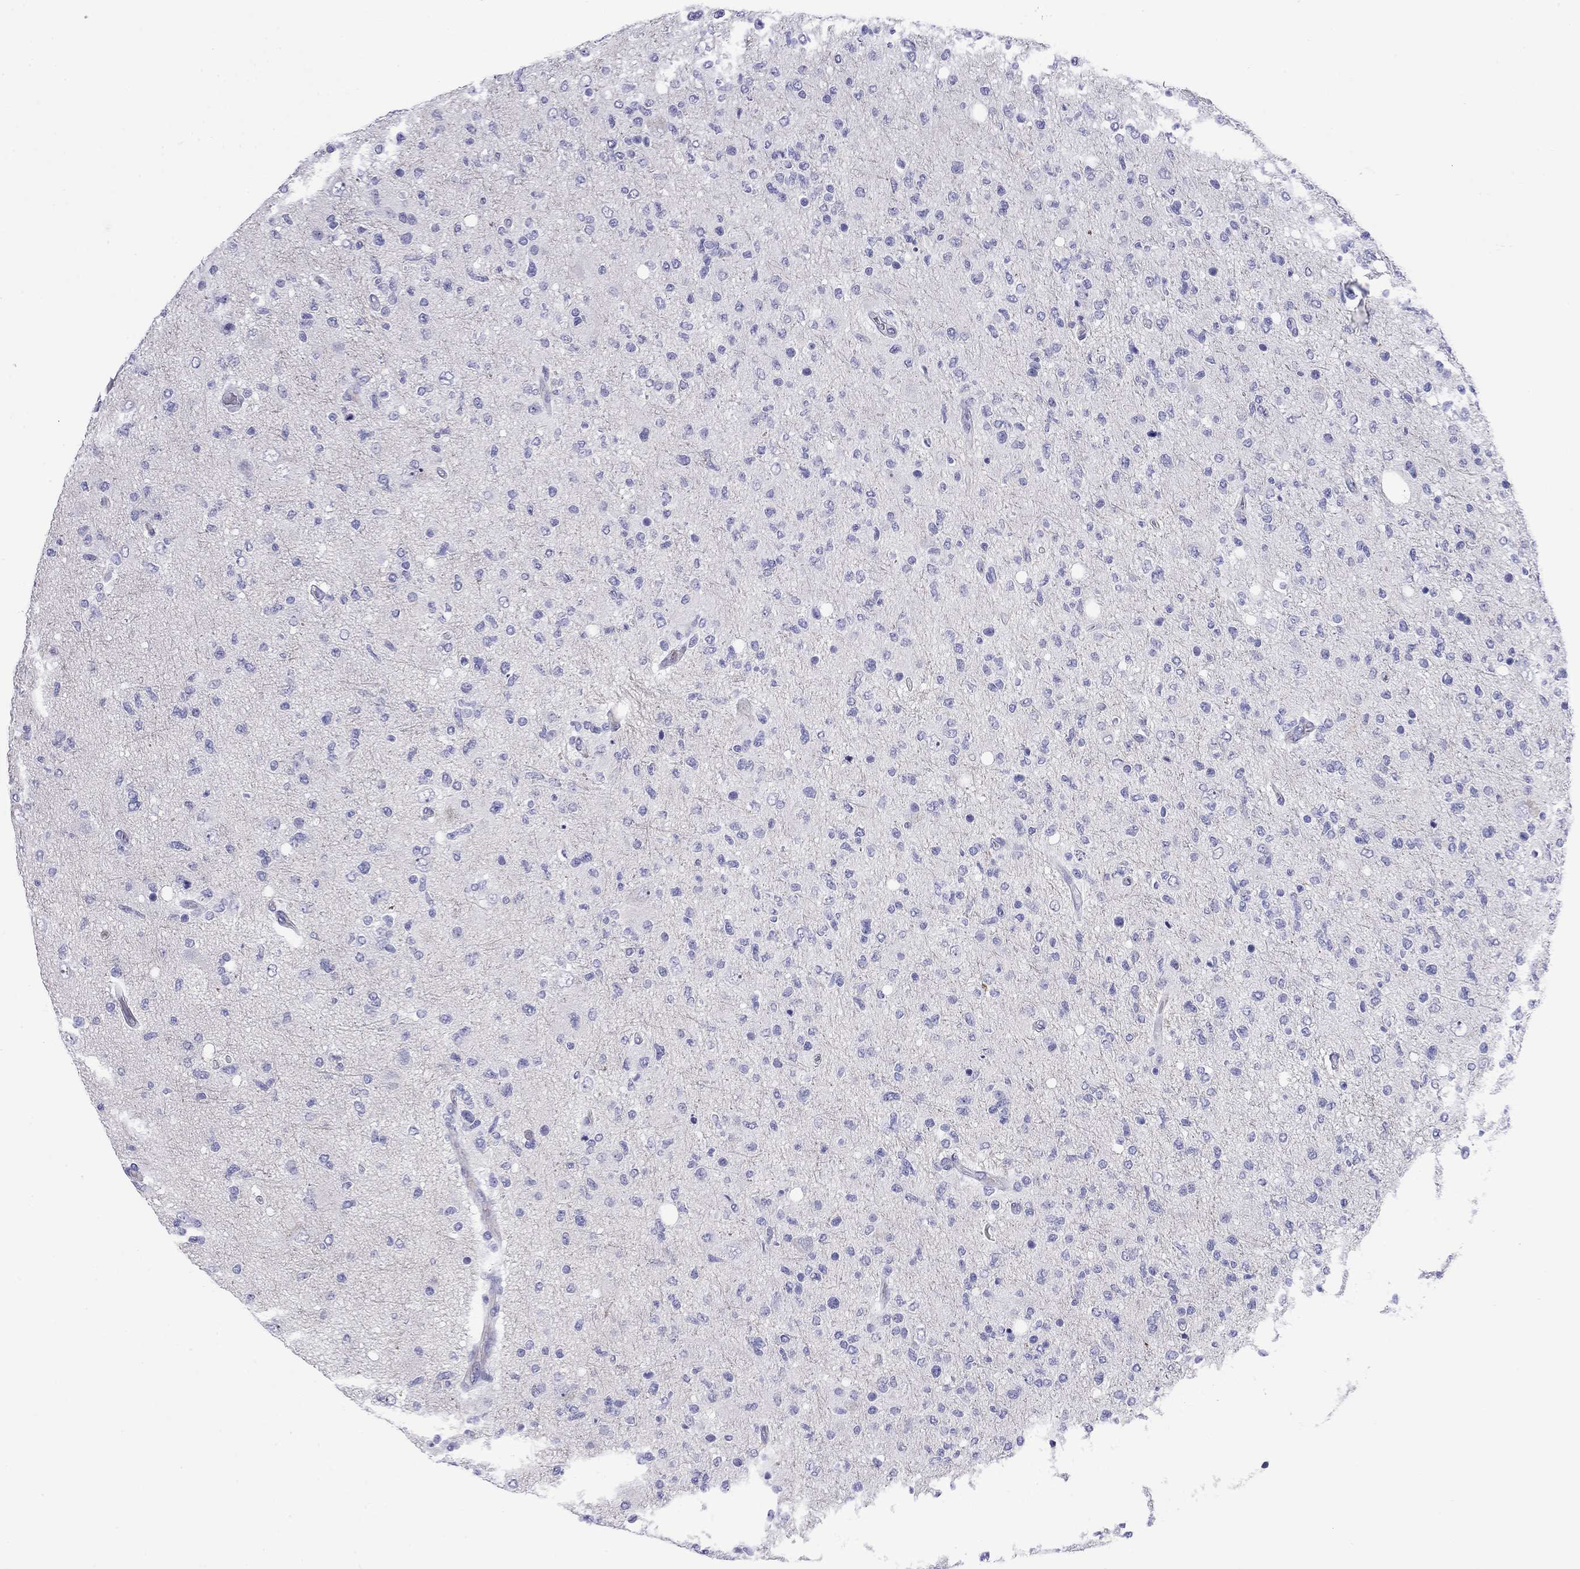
{"staining": {"intensity": "negative", "quantity": "none", "location": "none"}, "tissue": "glioma", "cell_type": "Tumor cells", "image_type": "cancer", "snomed": [{"axis": "morphology", "description": "Glioma, malignant, High grade"}, {"axis": "topography", "description": "Cerebral cortex"}], "caption": "Immunohistochemistry (IHC) histopathology image of glioma stained for a protein (brown), which shows no expression in tumor cells.", "gene": "CMYA5", "patient": {"sex": "male", "age": 70}}